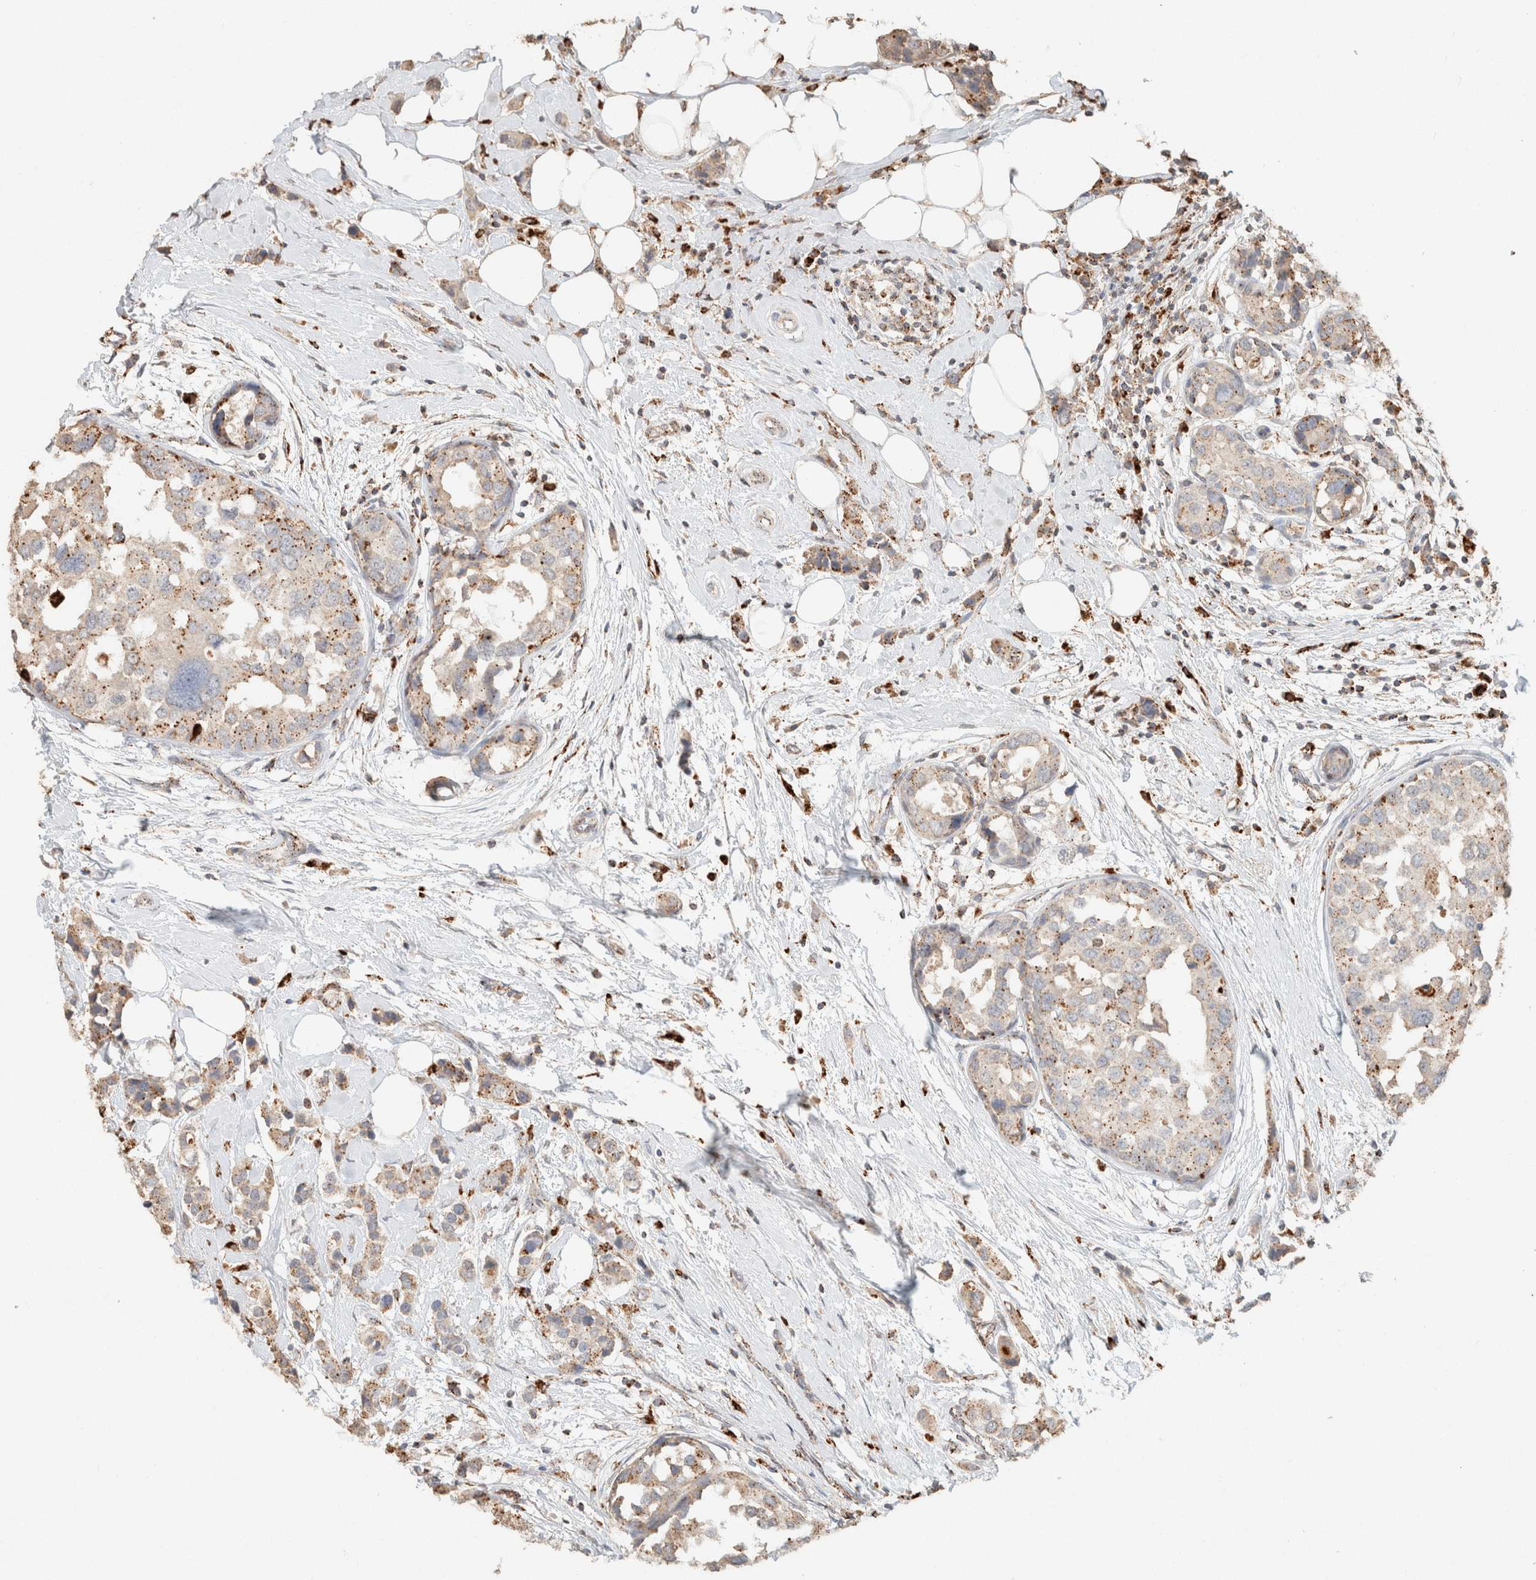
{"staining": {"intensity": "moderate", "quantity": "25%-75%", "location": "cytoplasmic/membranous"}, "tissue": "breast cancer", "cell_type": "Tumor cells", "image_type": "cancer", "snomed": [{"axis": "morphology", "description": "Normal tissue, NOS"}, {"axis": "morphology", "description": "Duct carcinoma"}, {"axis": "topography", "description": "Breast"}], "caption": "Breast cancer (invasive ductal carcinoma) stained with IHC shows moderate cytoplasmic/membranous staining in about 25%-75% of tumor cells.", "gene": "CTSC", "patient": {"sex": "female", "age": 50}}